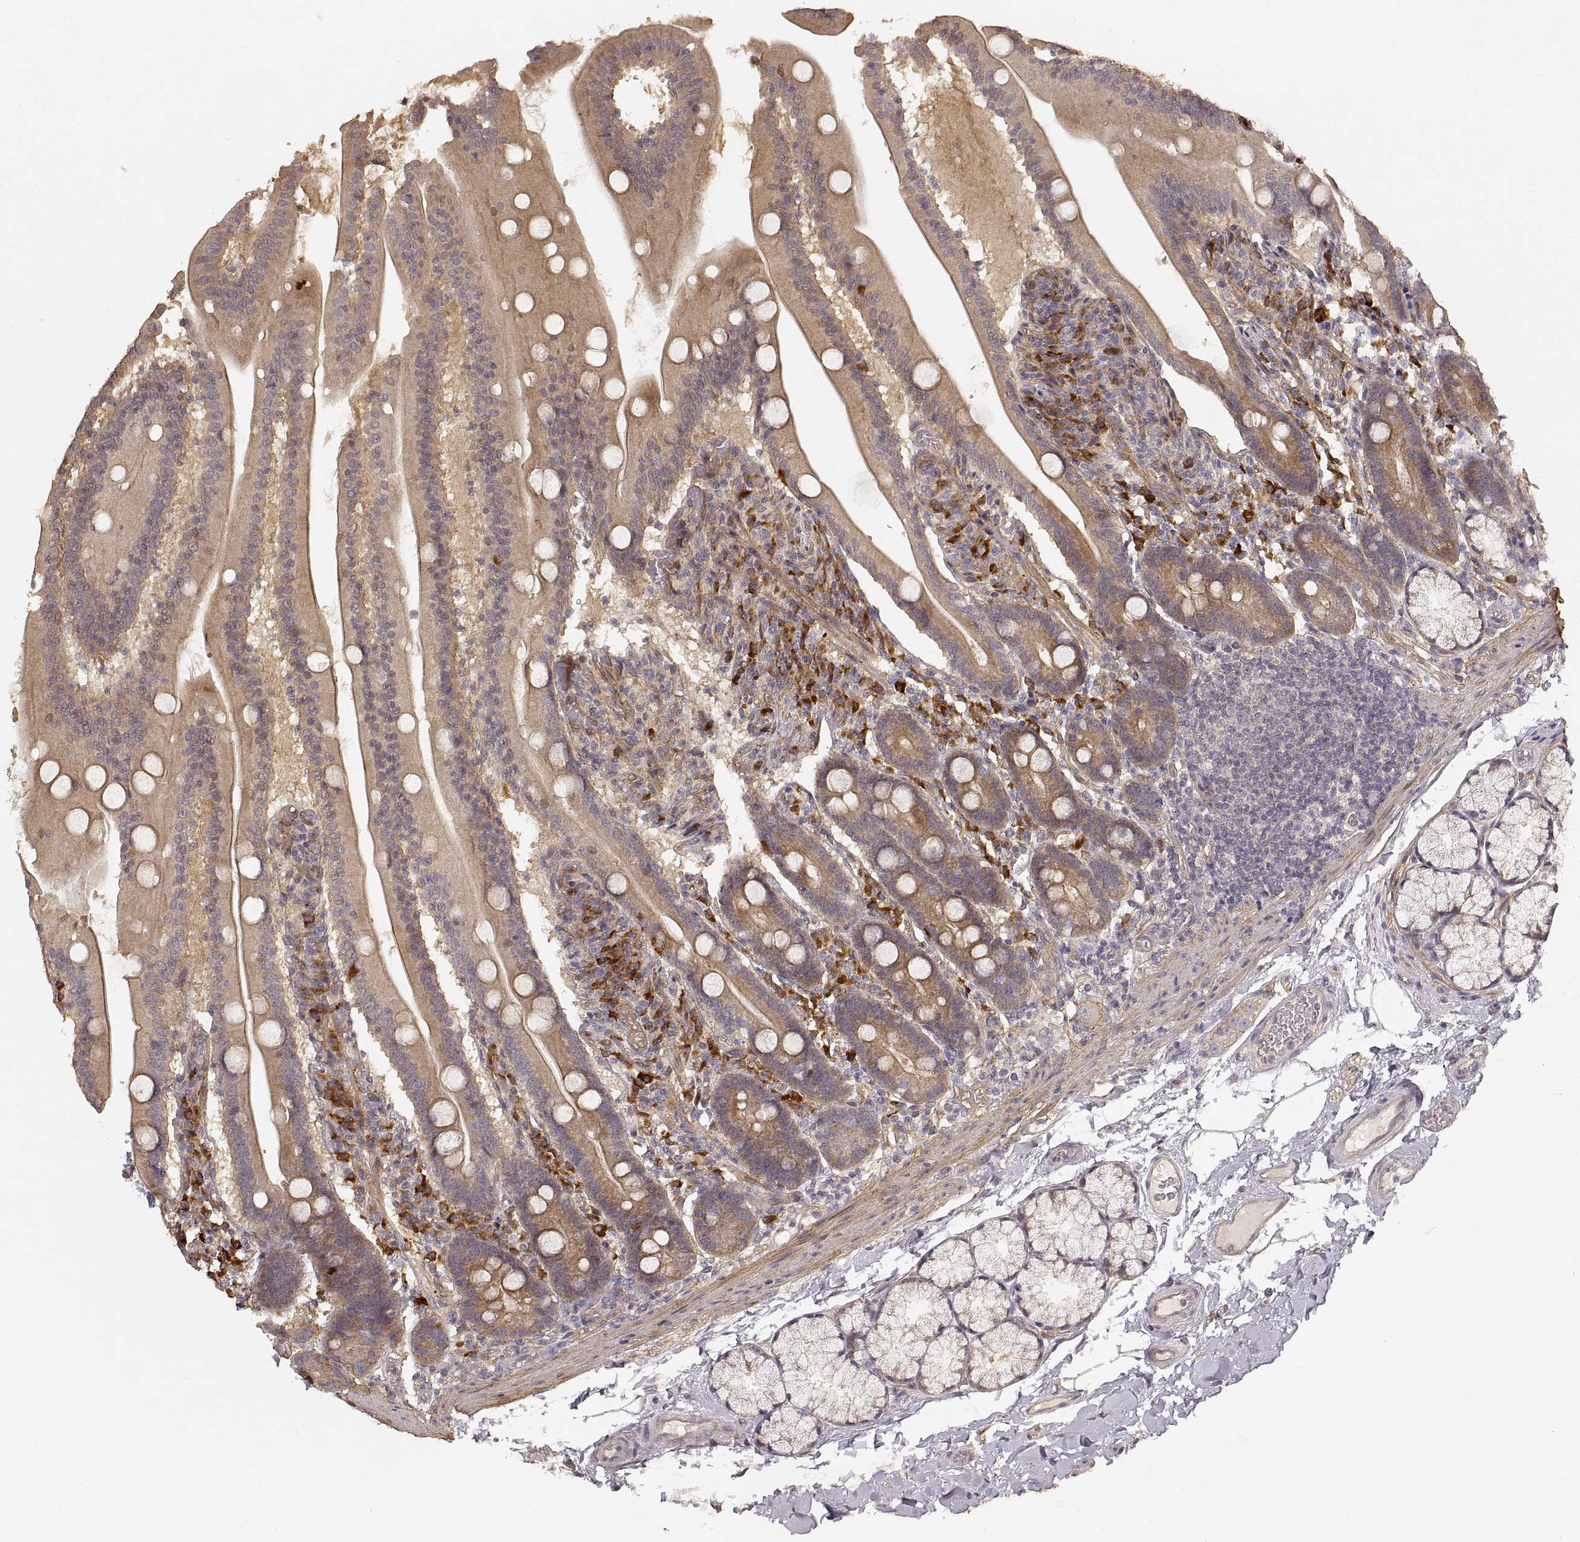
{"staining": {"intensity": "moderate", "quantity": ">75%", "location": "cytoplasmic/membranous"}, "tissue": "small intestine", "cell_type": "Glandular cells", "image_type": "normal", "snomed": [{"axis": "morphology", "description": "Normal tissue, NOS"}, {"axis": "topography", "description": "Small intestine"}], "caption": "This histopathology image demonstrates immunohistochemistry staining of normal small intestine, with medium moderate cytoplasmic/membranous positivity in about >75% of glandular cells.", "gene": "LAMA4", "patient": {"sex": "male", "age": 37}}